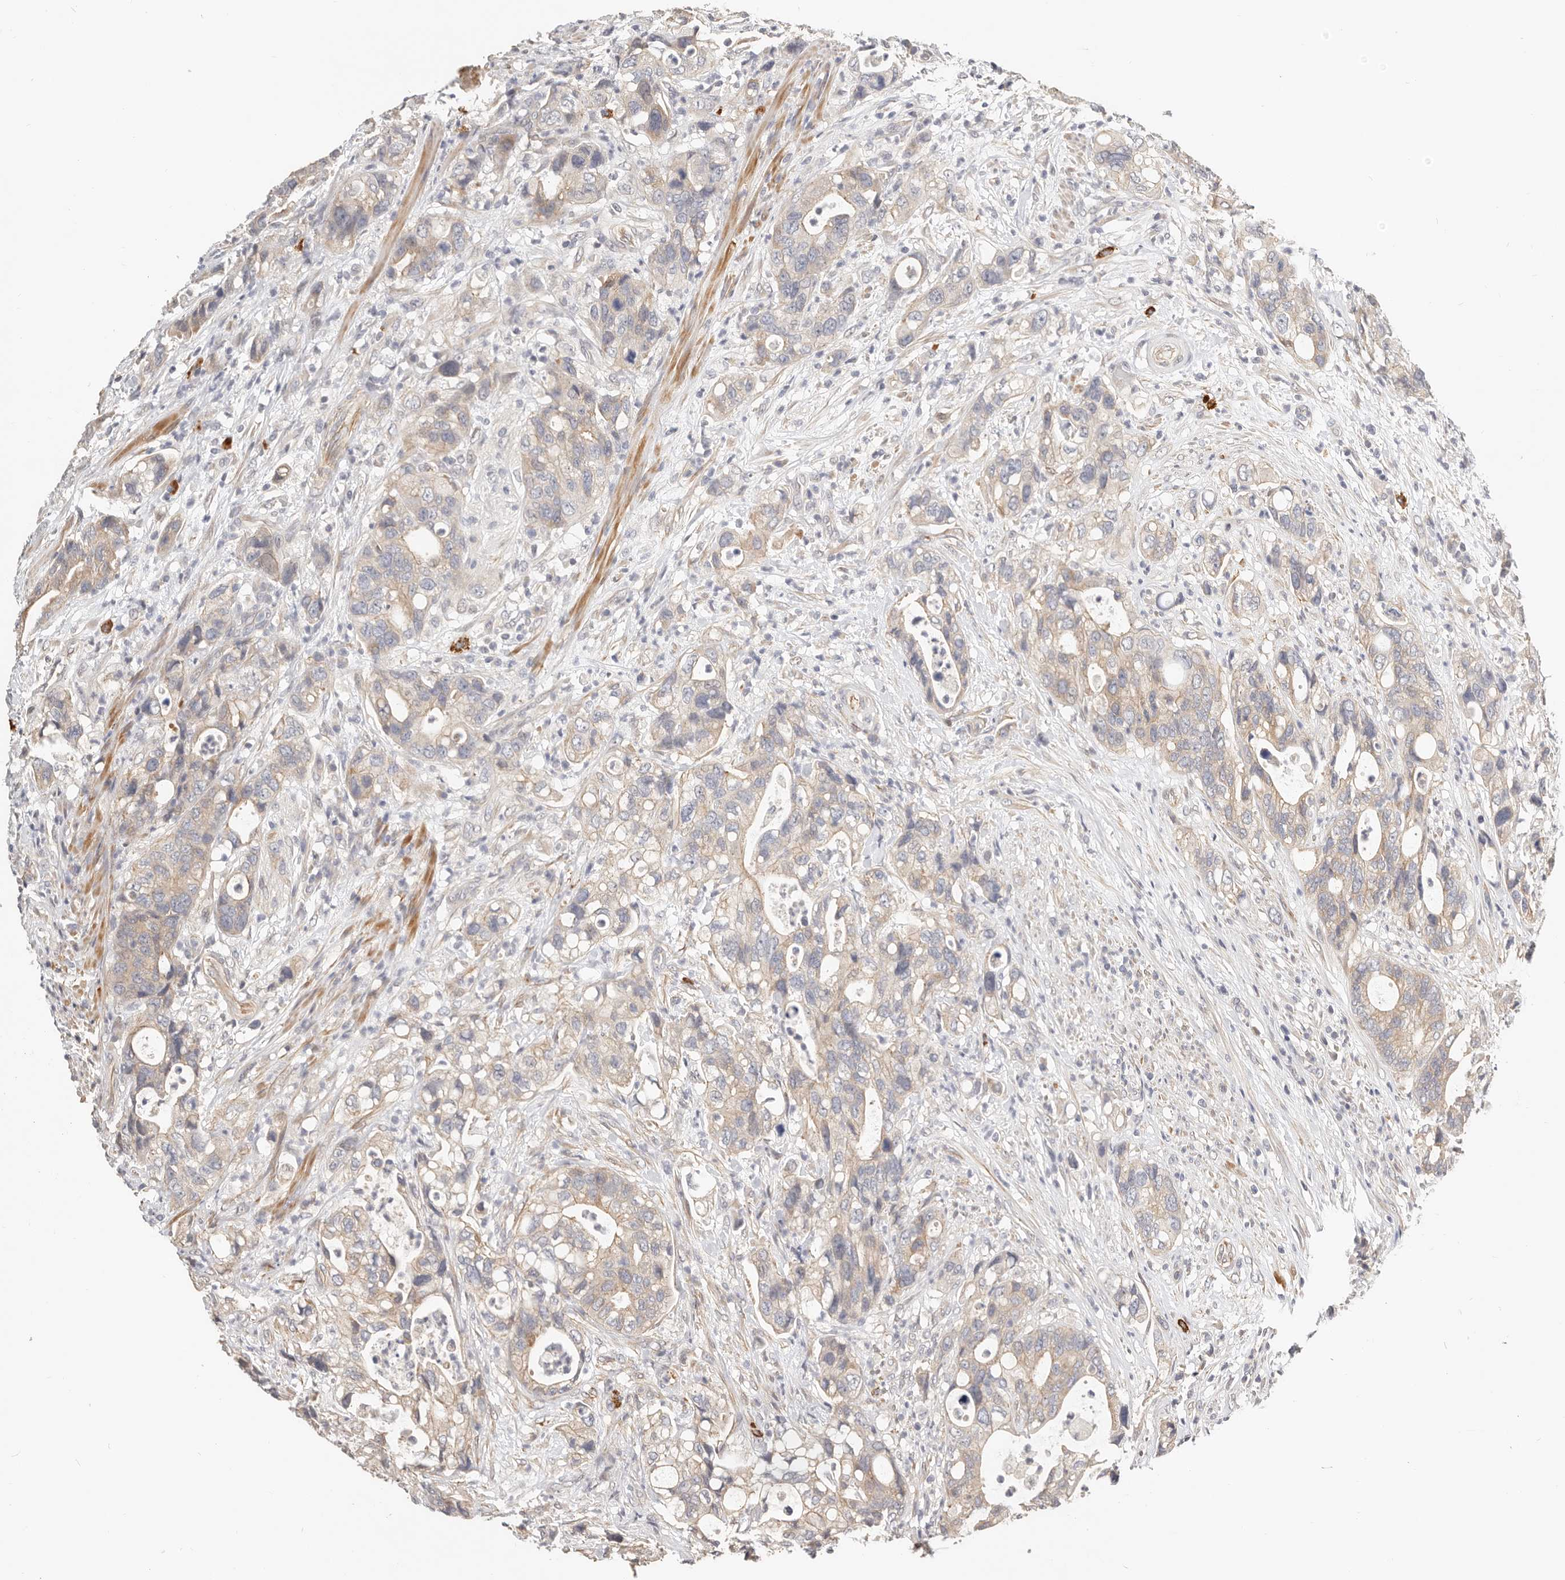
{"staining": {"intensity": "weak", "quantity": ">75%", "location": "cytoplasmic/membranous"}, "tissue": "colon", "cell_type": "Endothelial cells", "image_type": "normal", "snomed": [{"axis": "morphology", "description": "Normal tissue, NOS"}, {"axis": "topography", "description": "Colon"}], "caption": "Human colon stained with a brown dye demonstrates weak cytoplasmic/membranous positive staining in about >75% of endothelial cells.", "gene": "ZRANB1", "patient": {"sex": "female", "age": 79}}